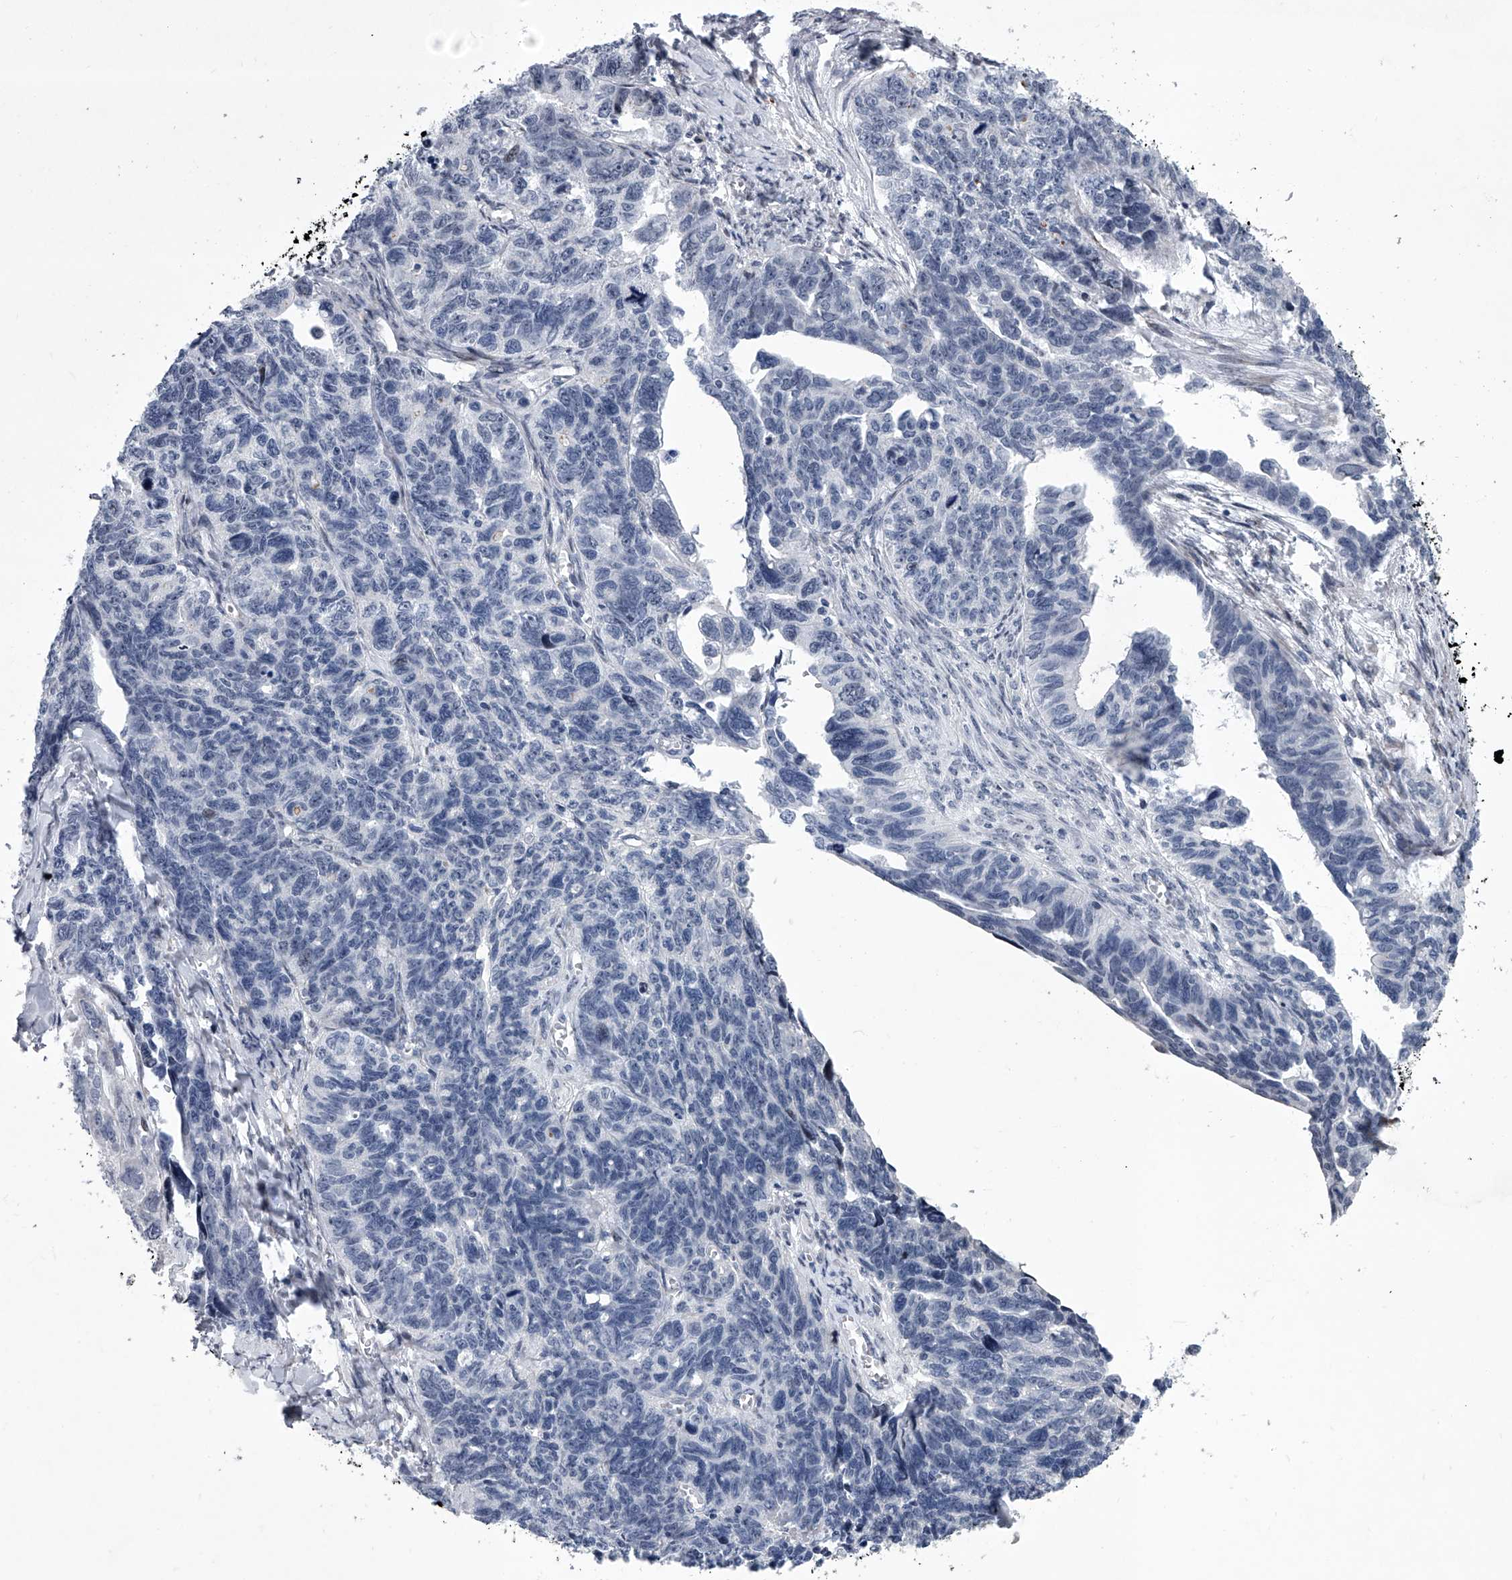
{"staining": {"intensity": "negative", "quantity": "none", "location": "none"}, "tissue": "ovarian cancer", "cell_type": "Tumor cells", "image_type": "cancer", "snomed": [{"axis": "morphology", "description": "Cystadenocarcinoma, serous, NOS"}, {"axis": "topography", "description": "Ovary"}], "caption": "Tumor cells are negative for protein expression in human ovarian cancer (serous cystadenocarcinoma).", "gene": "PPP2R5D", "patient": {"sex": "female", "age": 79}}